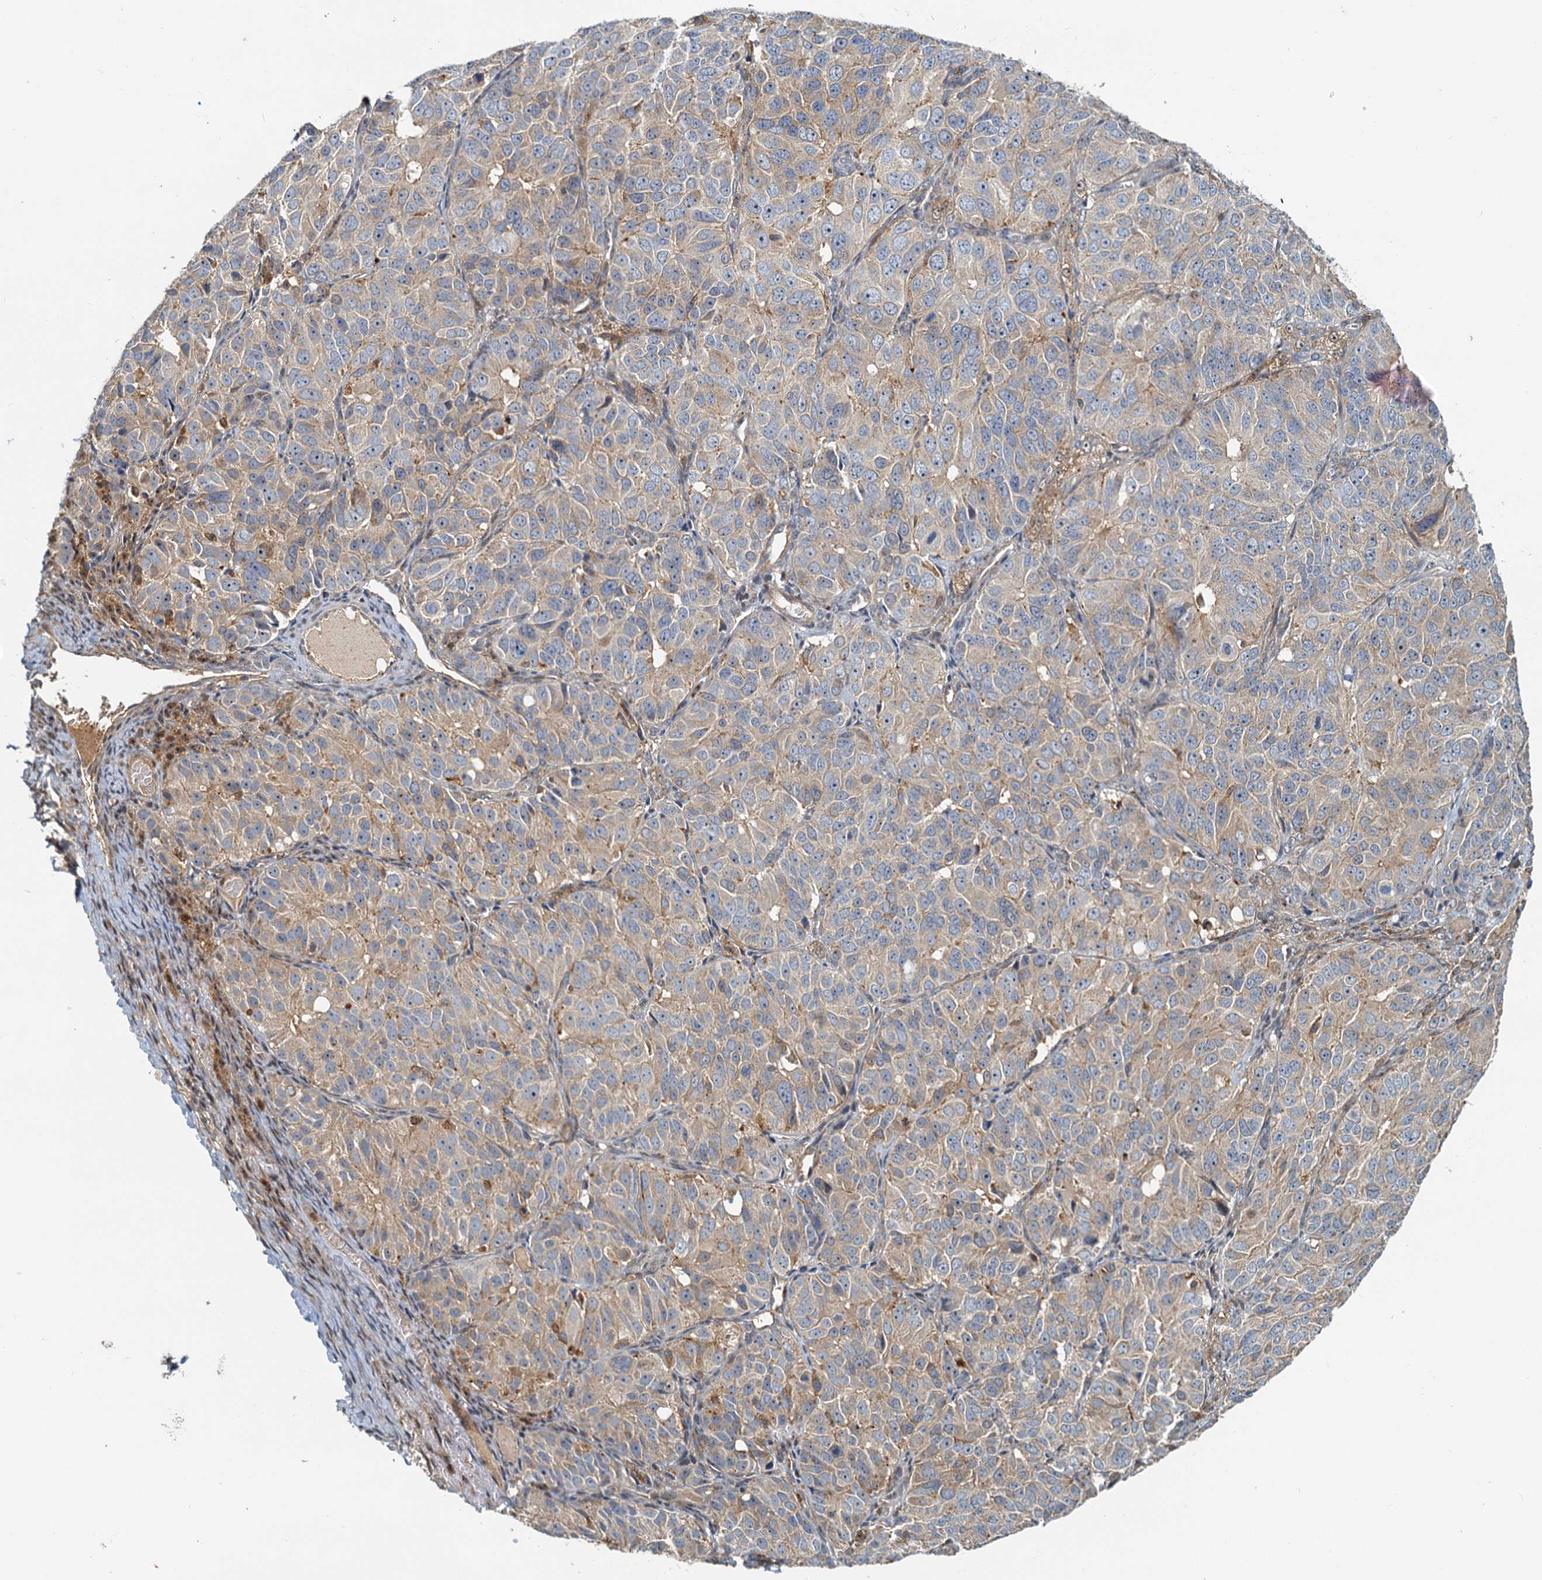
{"staining": {"intensity": "weak", "quantity": ">75%", "location": "cytoplasmic/membranous"}, "tissue": "ovarian cancer", "cell_type": "Tumor cells", "image_type": "cancer", "snomed": [{"axis": "morphology", "description": "Carcinoma, endometroid"}, {"axis": "topography", "description": "Ovary"}], "caption": "There is low levels of weak cytoplasmic/membranous staining in tumor cells of ovarian cancer, as demonstrated by immunohistochemical staining (brown color).", "gene": "TOLLIP", "patient": {"sex": "female", "age": 51}}